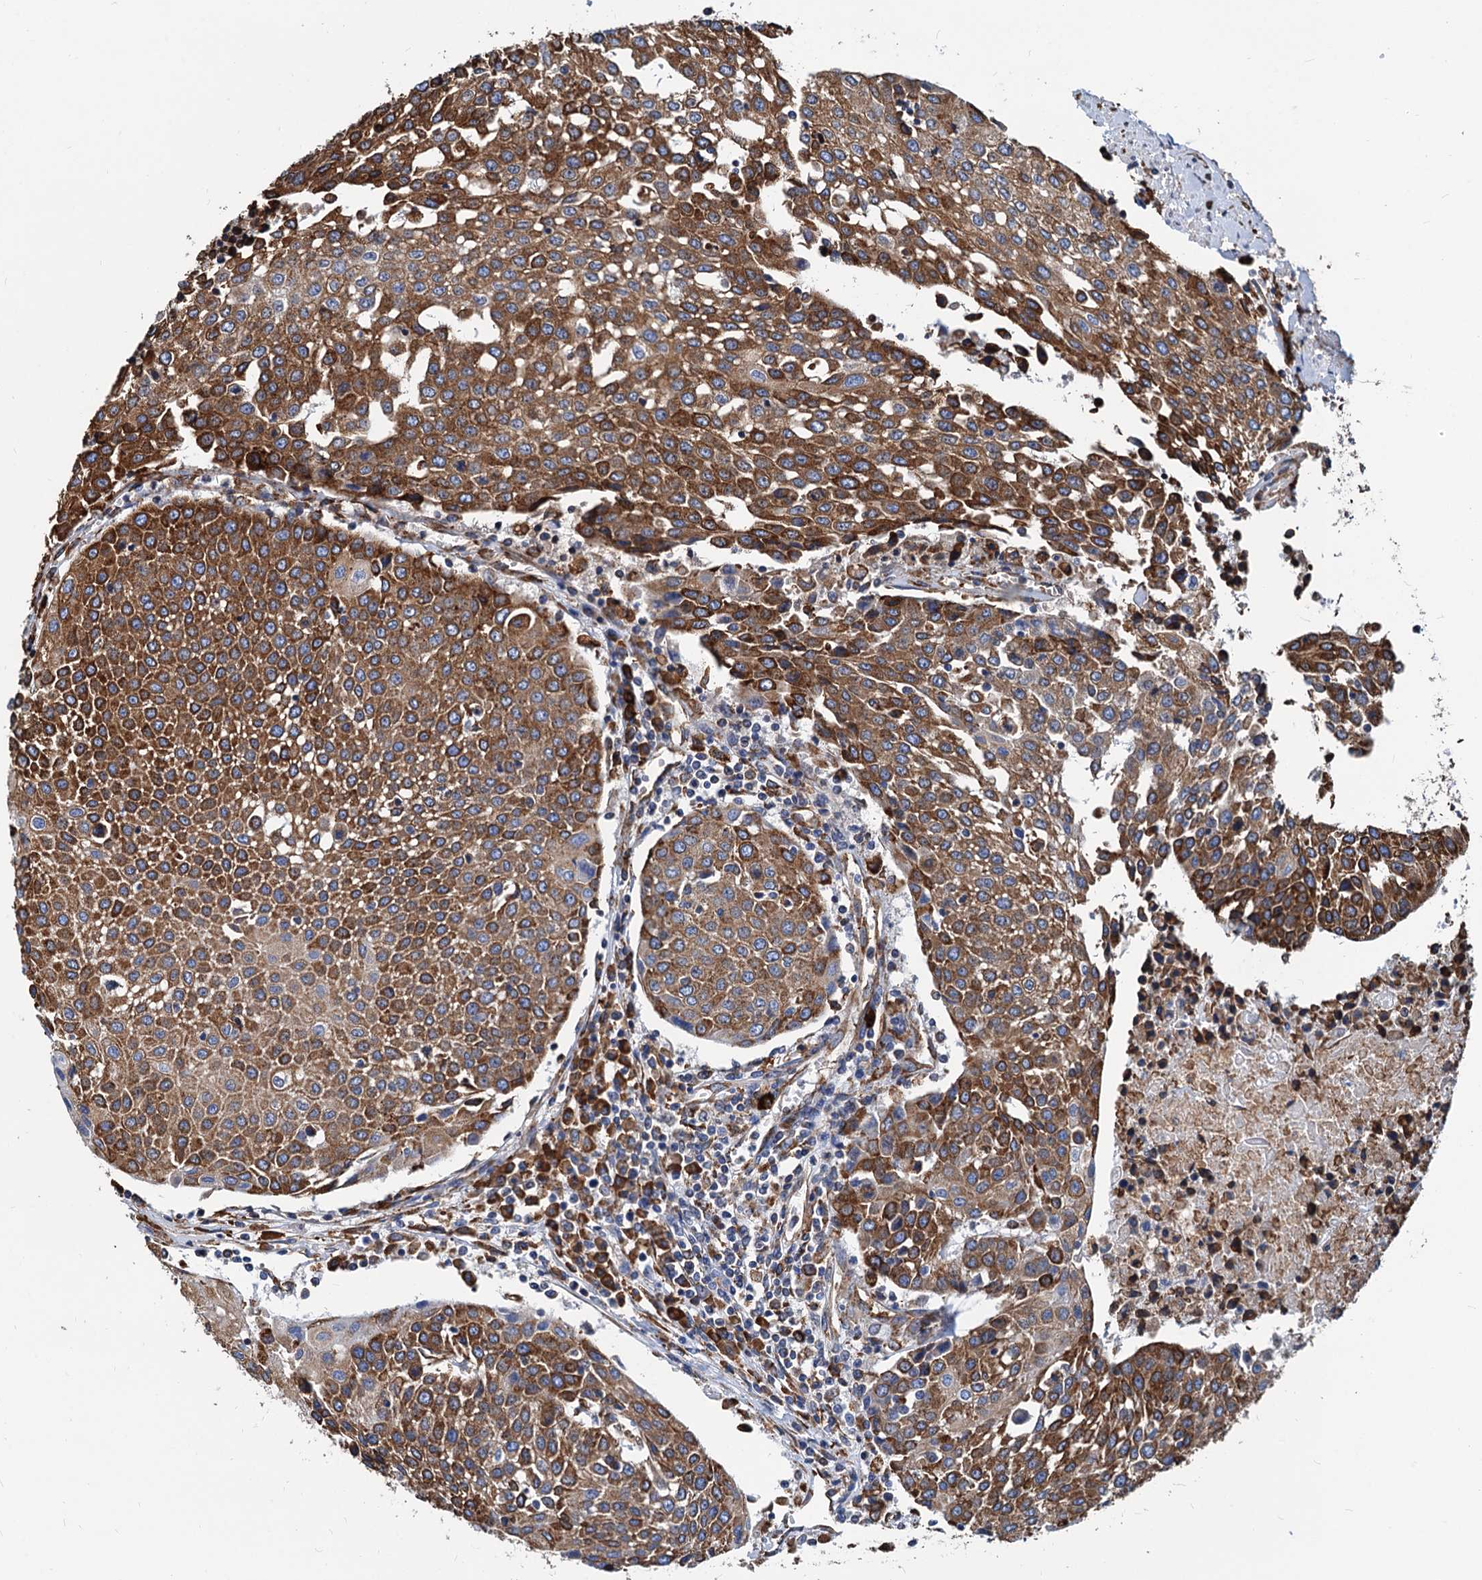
{"staining": {"intensity": "moderate", "quantity": ">75%", "location": "cytoplasmic/membranous"}, "tissue": "urothelial cancer", "cell_type": "Tumor cells", "image_type": "cancer", "snomed": [{"axis": "morphology", "description": "Urothelial carcinoma, High grade"}, {"axis": "topography", "description": "Urinary bladder"}], "caption": "Protein positivity by immunohistochemistry exhibits moderate cytoplasmic/membranous positivity in approximately >75% of tumor cells in urothelial carcinoma (high-grade). The staining was performed using DAB (3,3'-diaminobenzidine) to visualize the protein expression in brown, while the nuclei were stained in blue with hematoxylin (Magnification: 20x).", "gene": "HSPA5", "patient": {"sex": "female", "age": 85}}